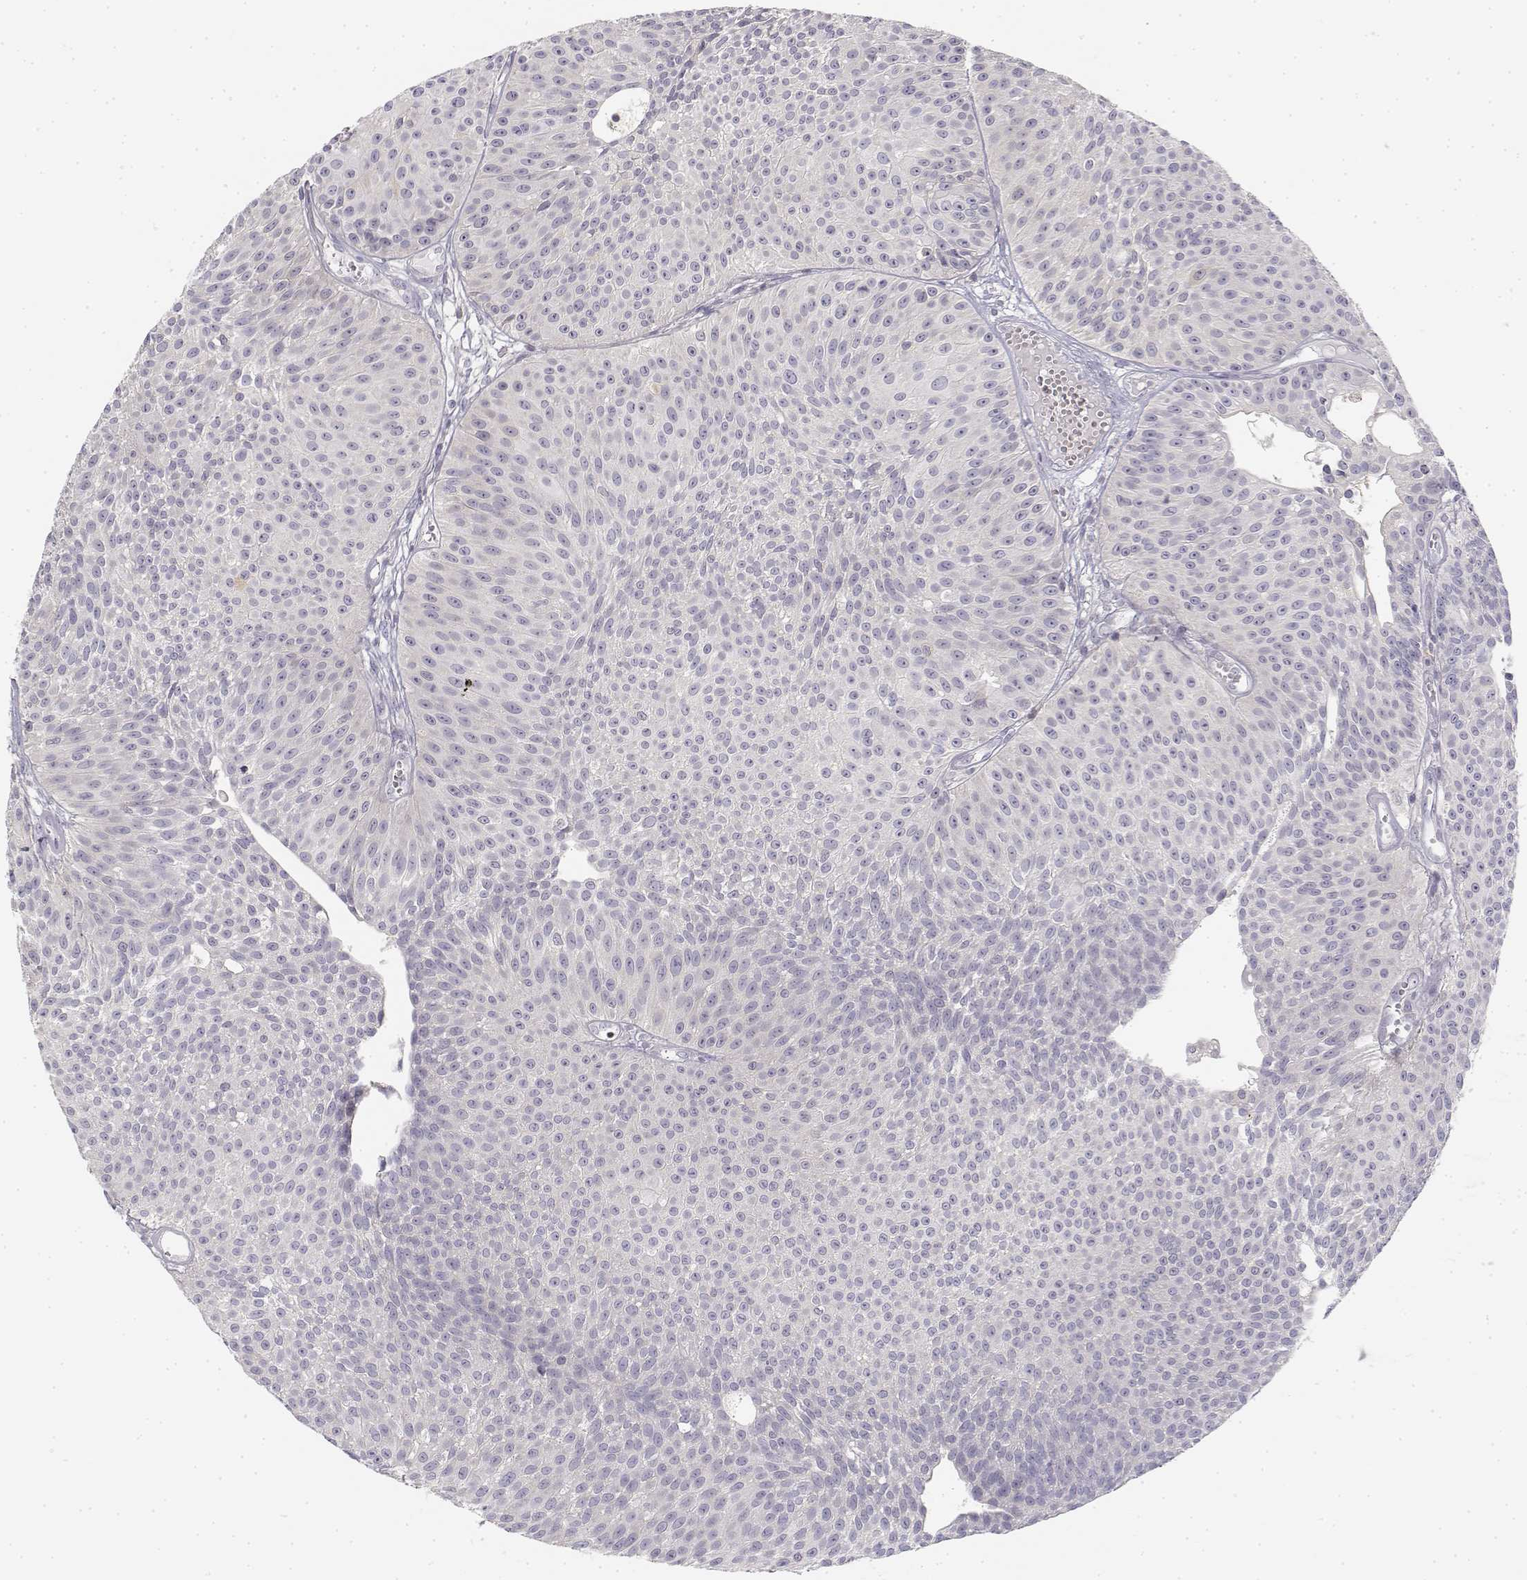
{"staining": {"intensity": "negative", "quantity": "none", "location": "none"}, "tissue": "urothelial cancer", "cell_type": "Tumor cells", "image_type": "cancer", "snomed": [{"axis": "morphology", "description": "Urothelial carcinoma, Low grade"}, {"axis": "topography", "description": "Urinary bladder"}], "caption": "Tumor cells show no significant expression in urothelial carcinoma (low-grade).", "gene": "GLIPR1L2", "patient": {"sex": "male", "age": 63}}